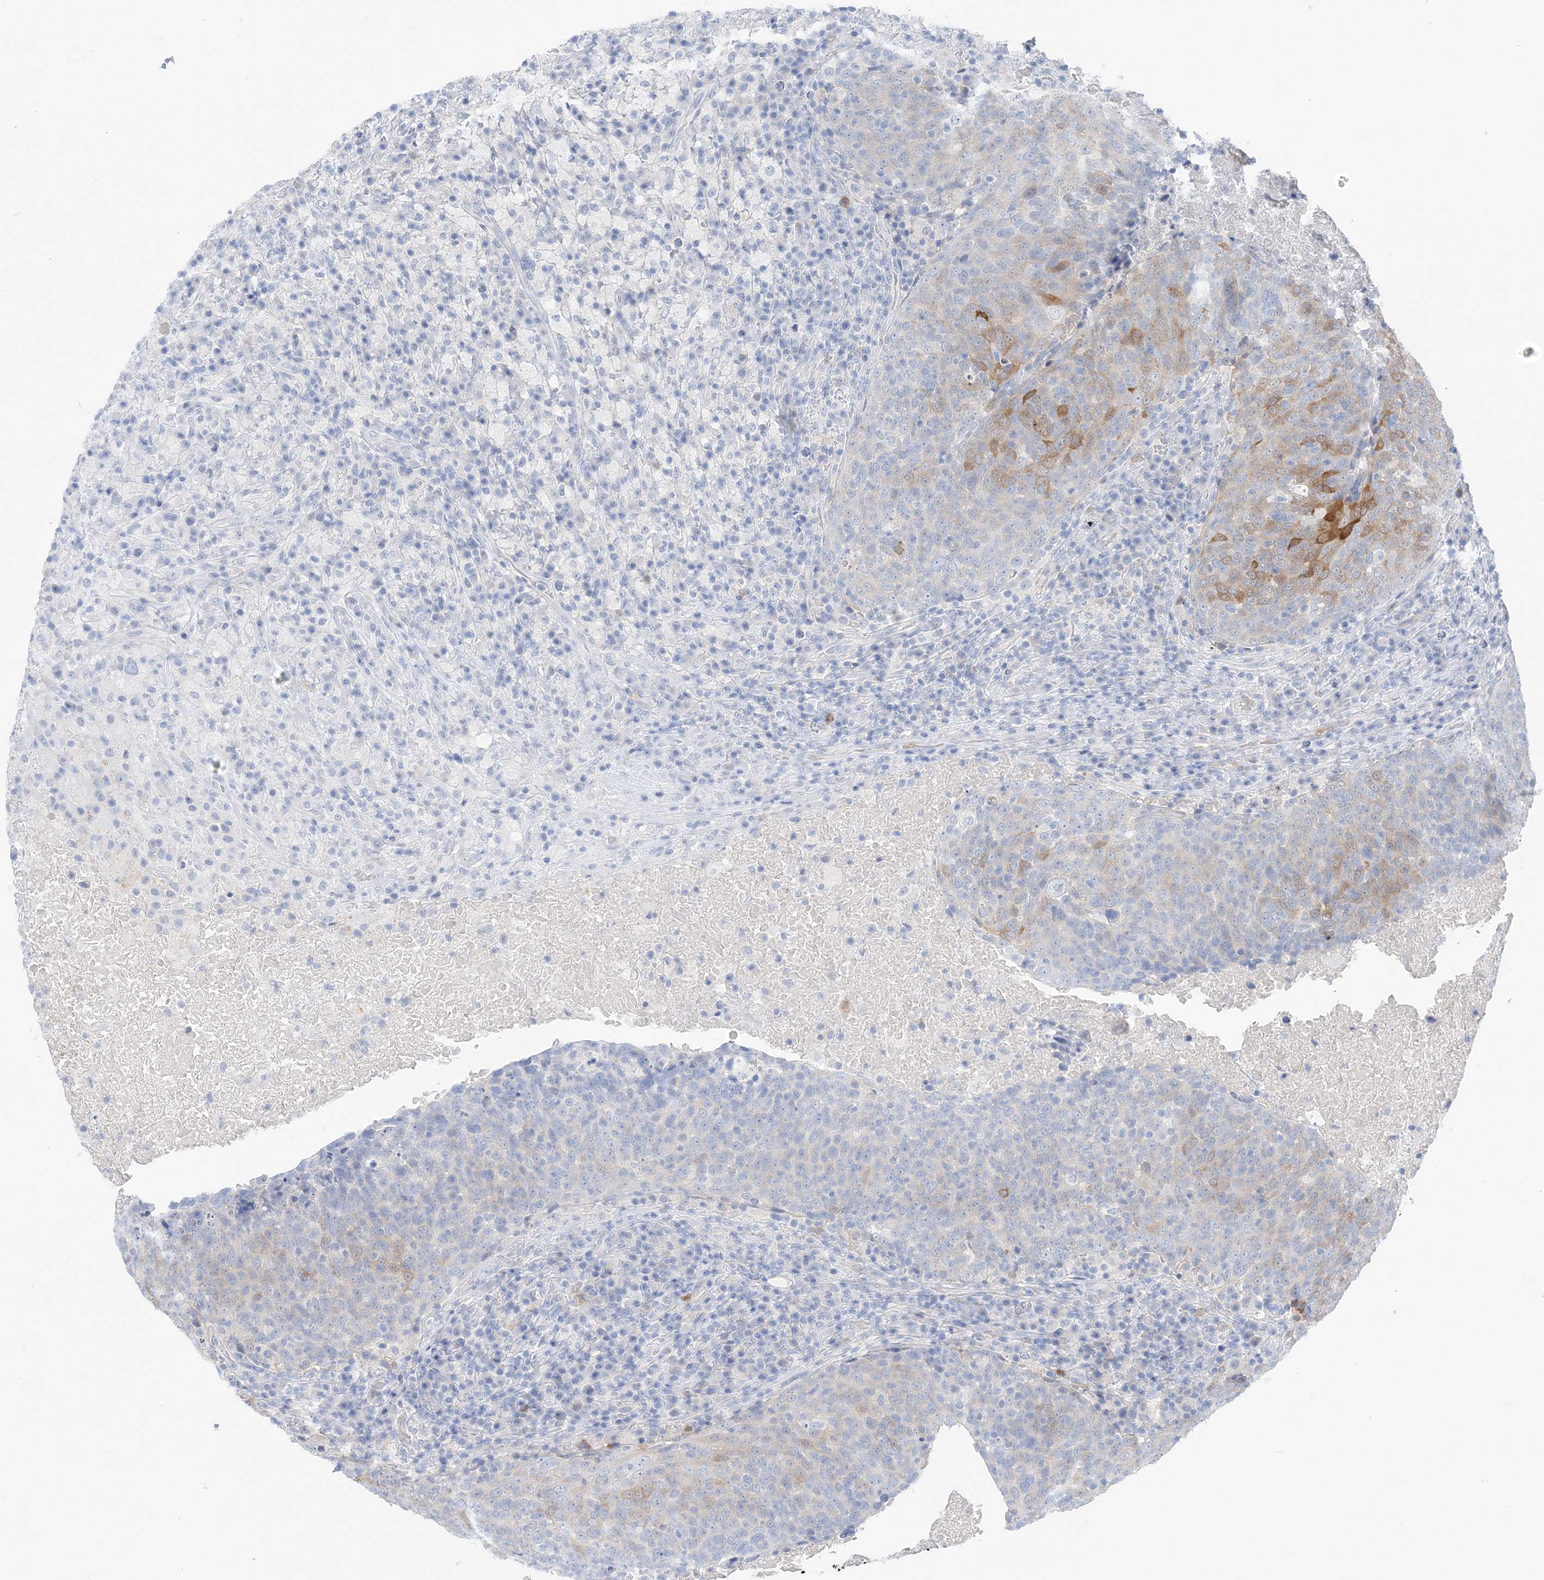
{"staining": {"intensity": "moderate", "quantity": "<25%", "location": "cytoplasmic/membranous"}, "tissue": "head and neck cancer", "cell_type": "Tumor cells", "image_type": "cancer", "snomed": [{"axis": "morphology", "description": "Squamous cell carcinoma, NOS"}, {"axis": "morphology", "description": "Squamous cell carcinoma, metastatic, NOS"}, {"axis": "topography", "description": "Lymph node"}, {"axis": "topography", "description": "Head-Neck"}], "caption": "This is an image of IHC staining of head and neck cancer (metastatic squamous cell carcinoma), which shows moderate positivity in the cytoplasmic/membranous of tumor cells.", "gene": "HMGCS1", "patient": {"sex": "male", "age": 62}}